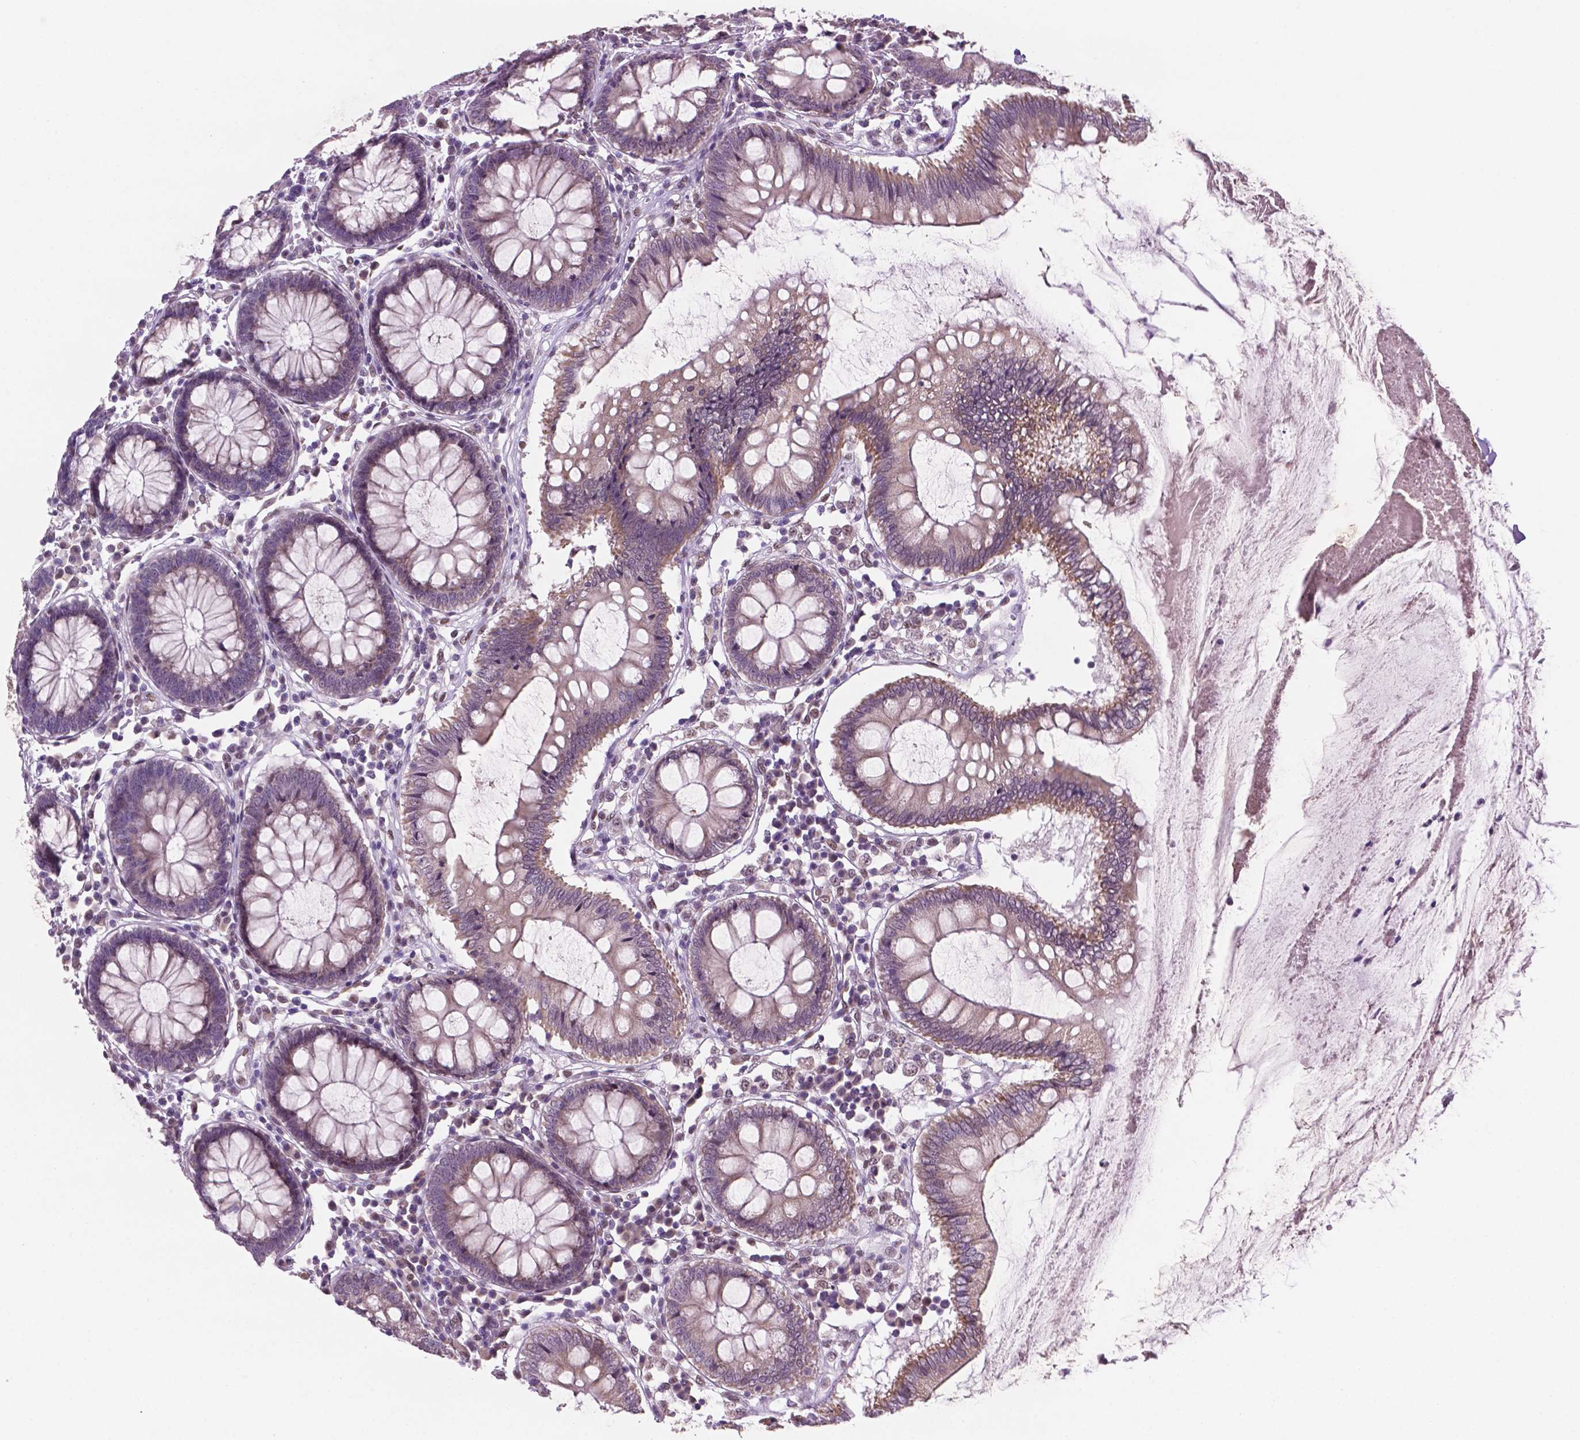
{"staining": {"intensity": "weak", "quantity": ">75%", "location": "nuclear"}, "tissue": "colon", "cell_type": "Endothelial cells", "image_type": "normal", "snomed": [{"axis": "morphology", "description": "Normal tissue, NOS"}, {"axis": "morphology", "description": "Adenocarcinoma, NOS"}, {"axis": "topography", "description": "Colon"}], "caption": "Colon stained with a brown dye shows weak nuclear positive positivity in about >75% of endothelial cells.", "gene": "C18orf21", "patient": {"sex": "male", "age": 83}}